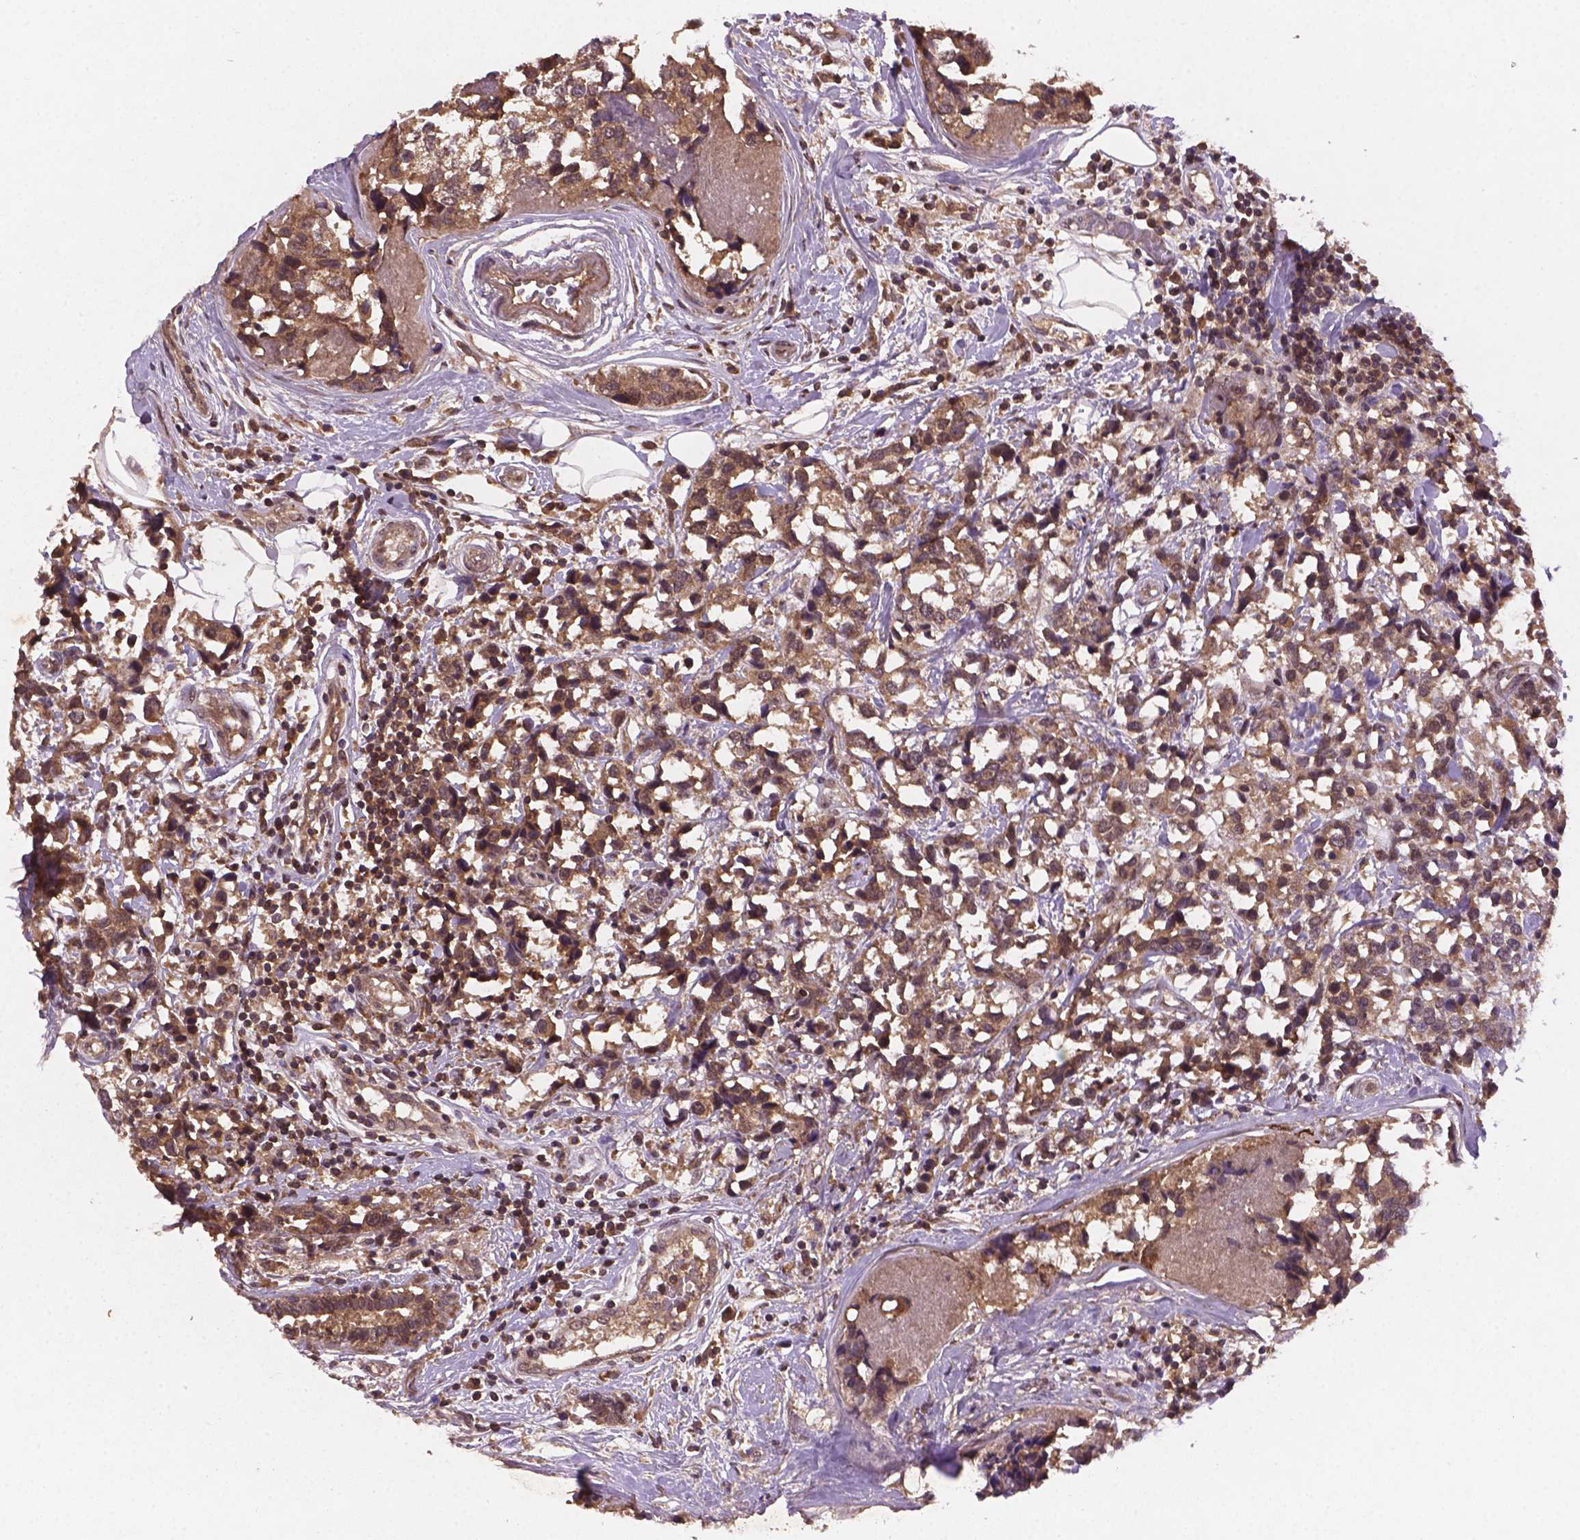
{"staining": {"intensity": "moderate", "quantity": ">75%", "location": "cytoplasmic/membranous,nuclear"}, "tissue": "breast cancer", "cell_type": "Tumor cells", "image_type": "cancer", "snomed": [{"axis": "morphology", "description": "Lobular carcinoma"}, {"axis": "topography", "description": "Breast"}], "caption": "IHC photomicrograph of lobular carcinoma (breast) stained for a protein (brown), which displays medium levels of moderate cytoplasmic/membranous and nuclear positivity in about >75% of tumor cells.", "gene": "NIPAL2", "patient": {"sex": "female", "age": 59}}